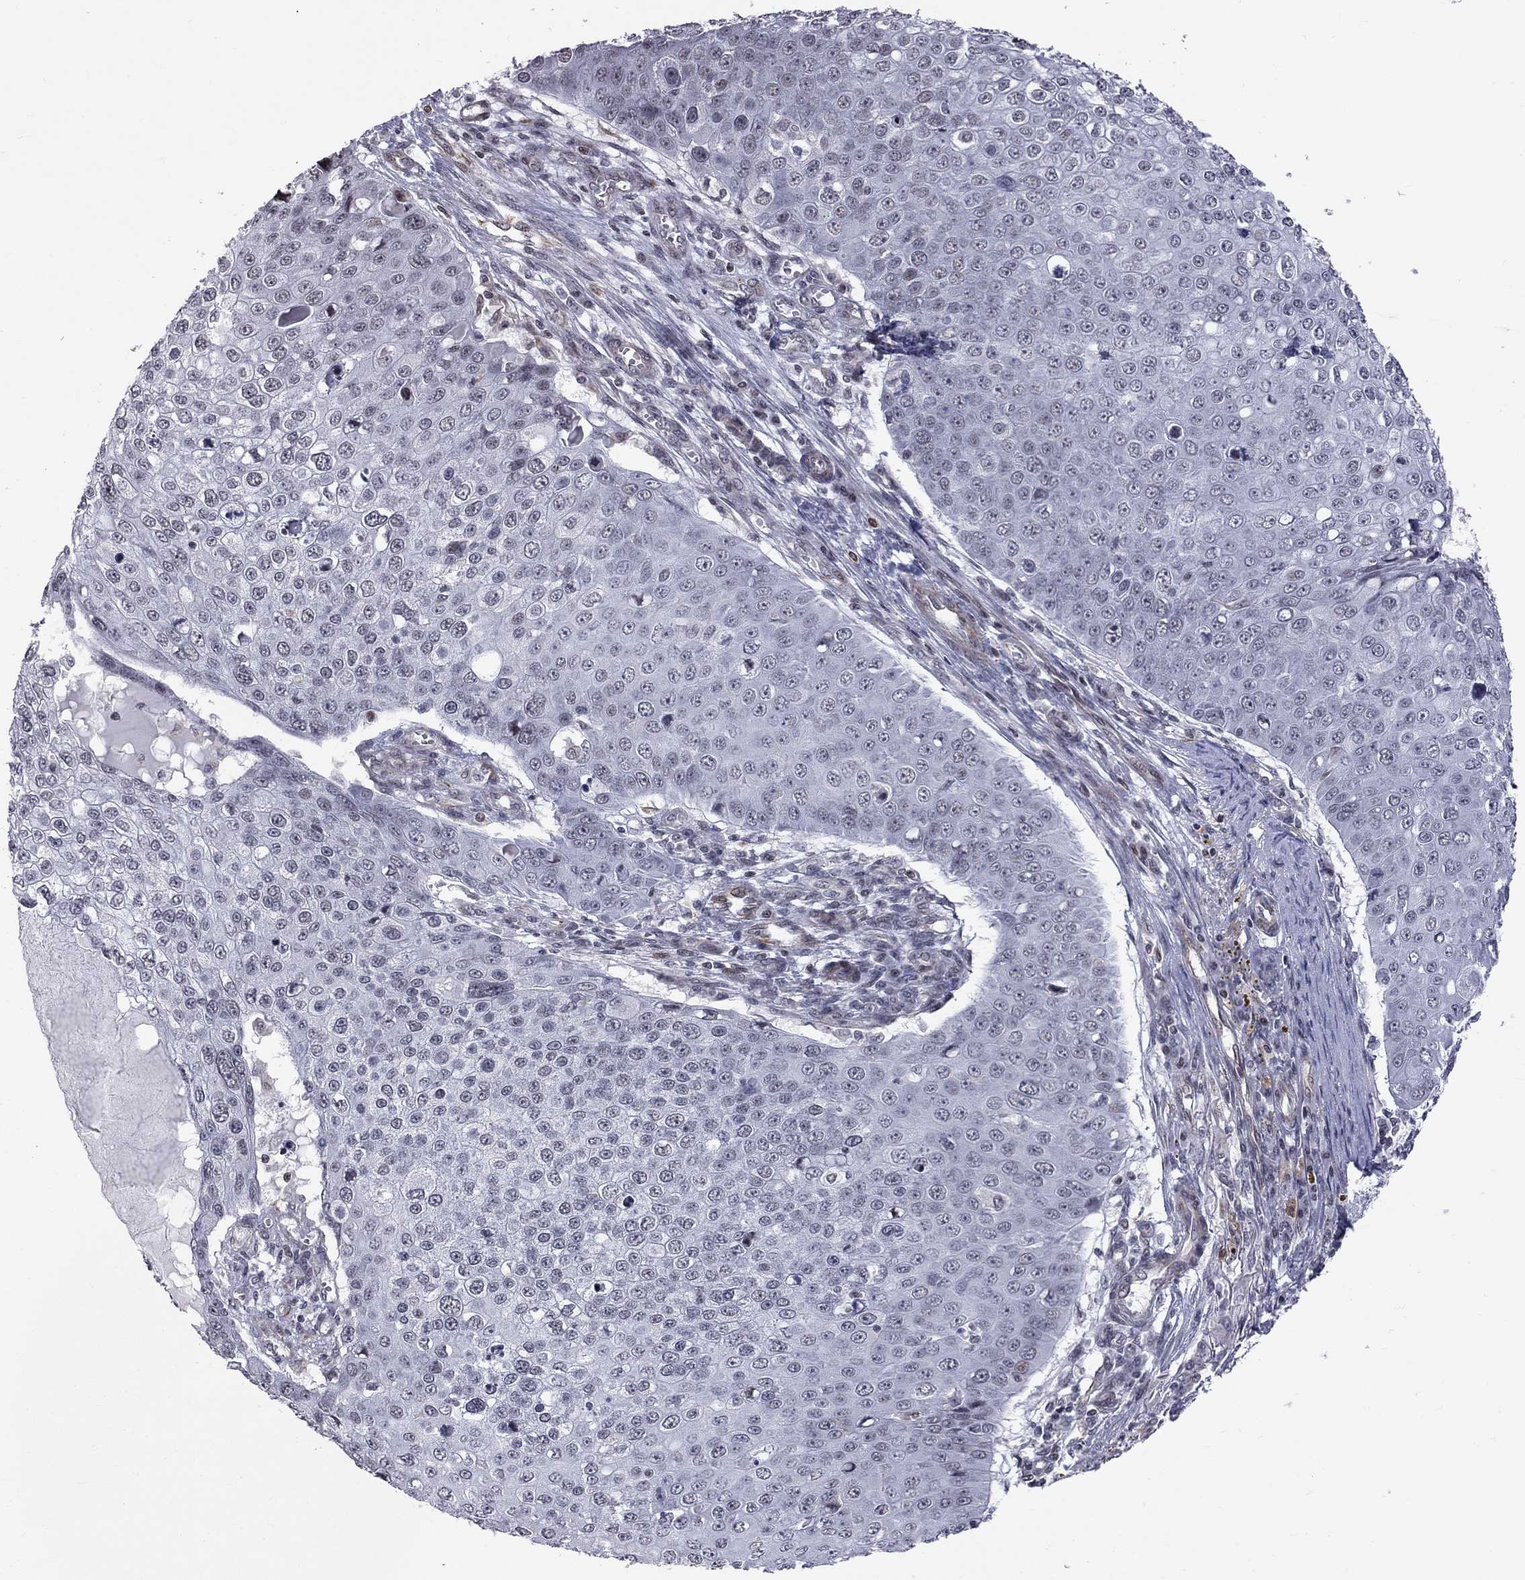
{"staining": {"intensity": "negative", "quantity": "none", "location": "none"}, "tissue": "skin cancer", "cell_type": "Tumor cells", "image_type": "cancer", "snomed": [{"axis": "morphology", "description": "Squamous cell carcinoma, NOS"}, {"axis": "topography", "description": "Skin"}], "caption": "A high-resolution micrograph shows IHC staining of skin squamous cell carcinoma, which demonstrates no significant expression in tumor cells.", "gene": "MTNR1B", "patient": {"sex": "male", "age": 71}}